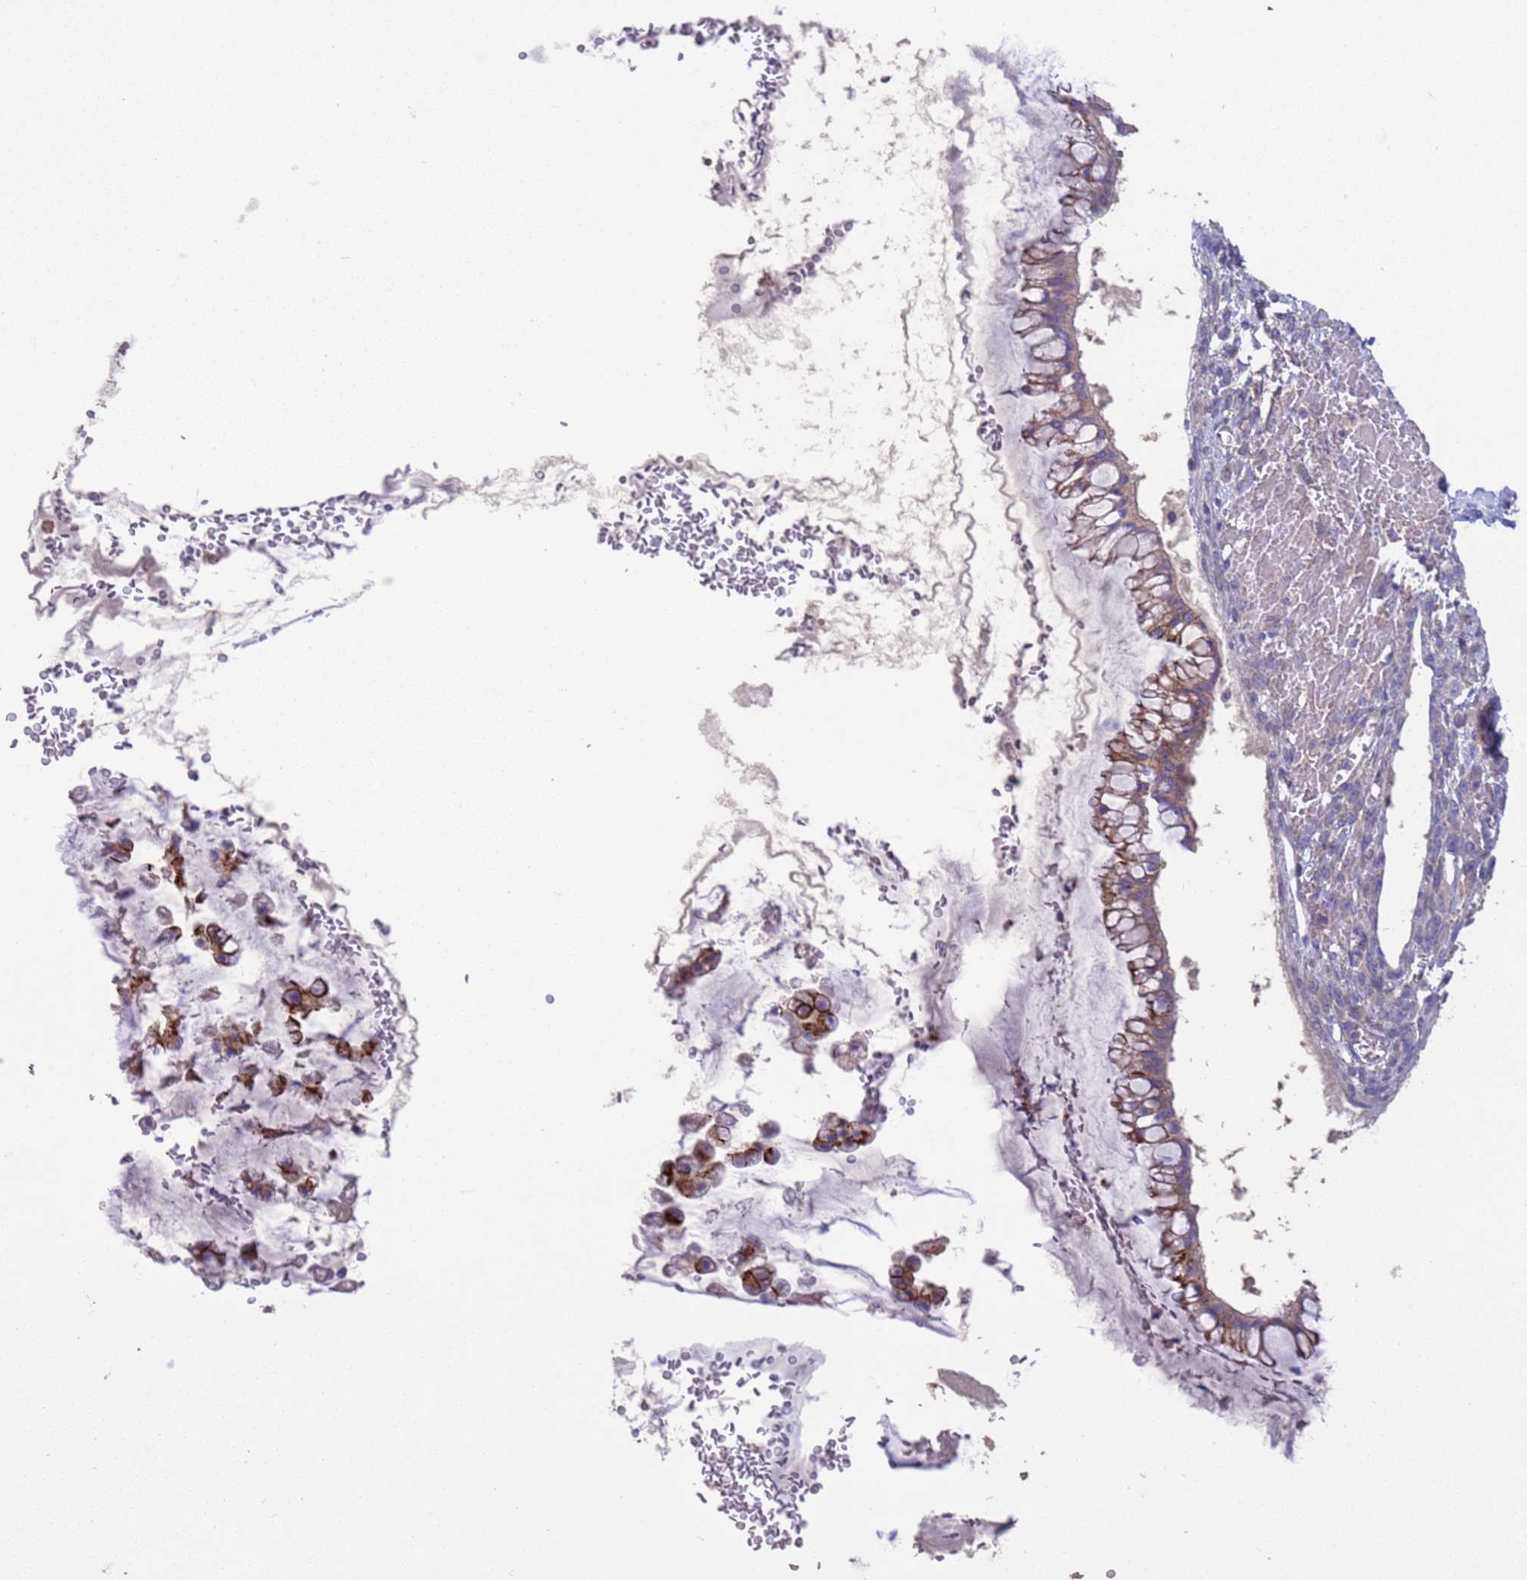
{"staining": {"intensity": "moderate", "quantity": "25%-75%", "location": "cytoplasmic/membranous"}, "tissue": "ovarian cancer", "cell_type": "Tumor cells", "image_type": "cancer", "snomed": [{"axis": "morphology", "description": "Cystadenocarcinoma, mucinous, NOS"}, {"axis": "topography", "description": "Ovary"}], "caption": "A high-resolution micrograph shows immunohistochemistry (IHC) staining of ovarian cancer, which shows moderate cytoplasmic/membranous positivity in about 25%-75% of tumor cells. Nuclei are stained in blue.", "gene": "SLC9B2", "patient": {"sex": "female", "age": 73}}